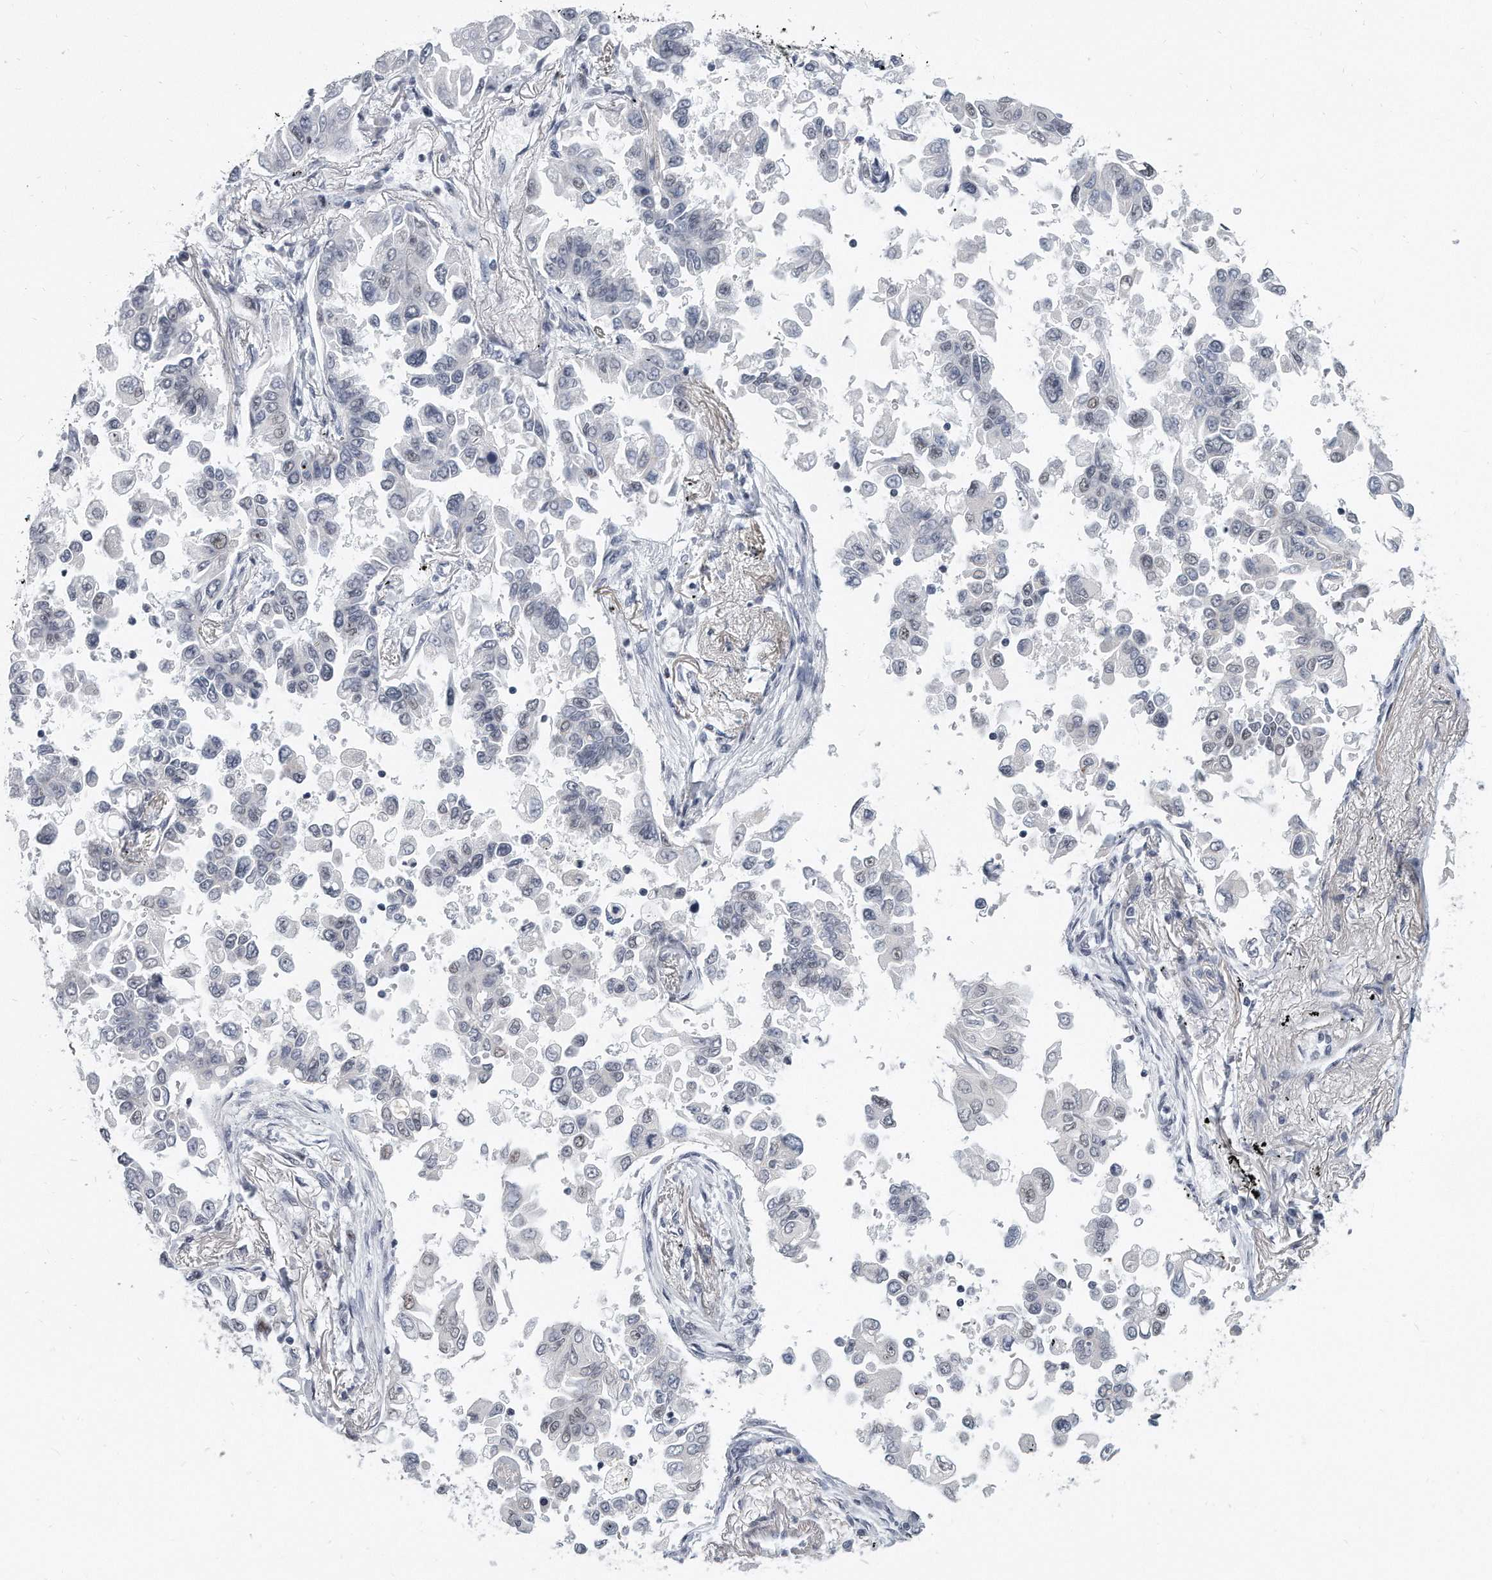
{"staining": {"intensity": "negative", "quantity": "none", "location": "none"}, "tissue": "lung cancer", "cell_type": "Tumor cells", "image_type": "cancer", "snomed": [{"axis": "morphology", "description": "Adenocarcinoma, NOS"}, {"axis": "topography", "description": "Lung"}], "caption": "Immunohistochemical staining of human lung adenocarcinoma reveals no significant staining in tumor cells. Nuclei are stained in blue.", "gene": "TFCP2L1", "patient": {"sex": "female", "age": 67}}